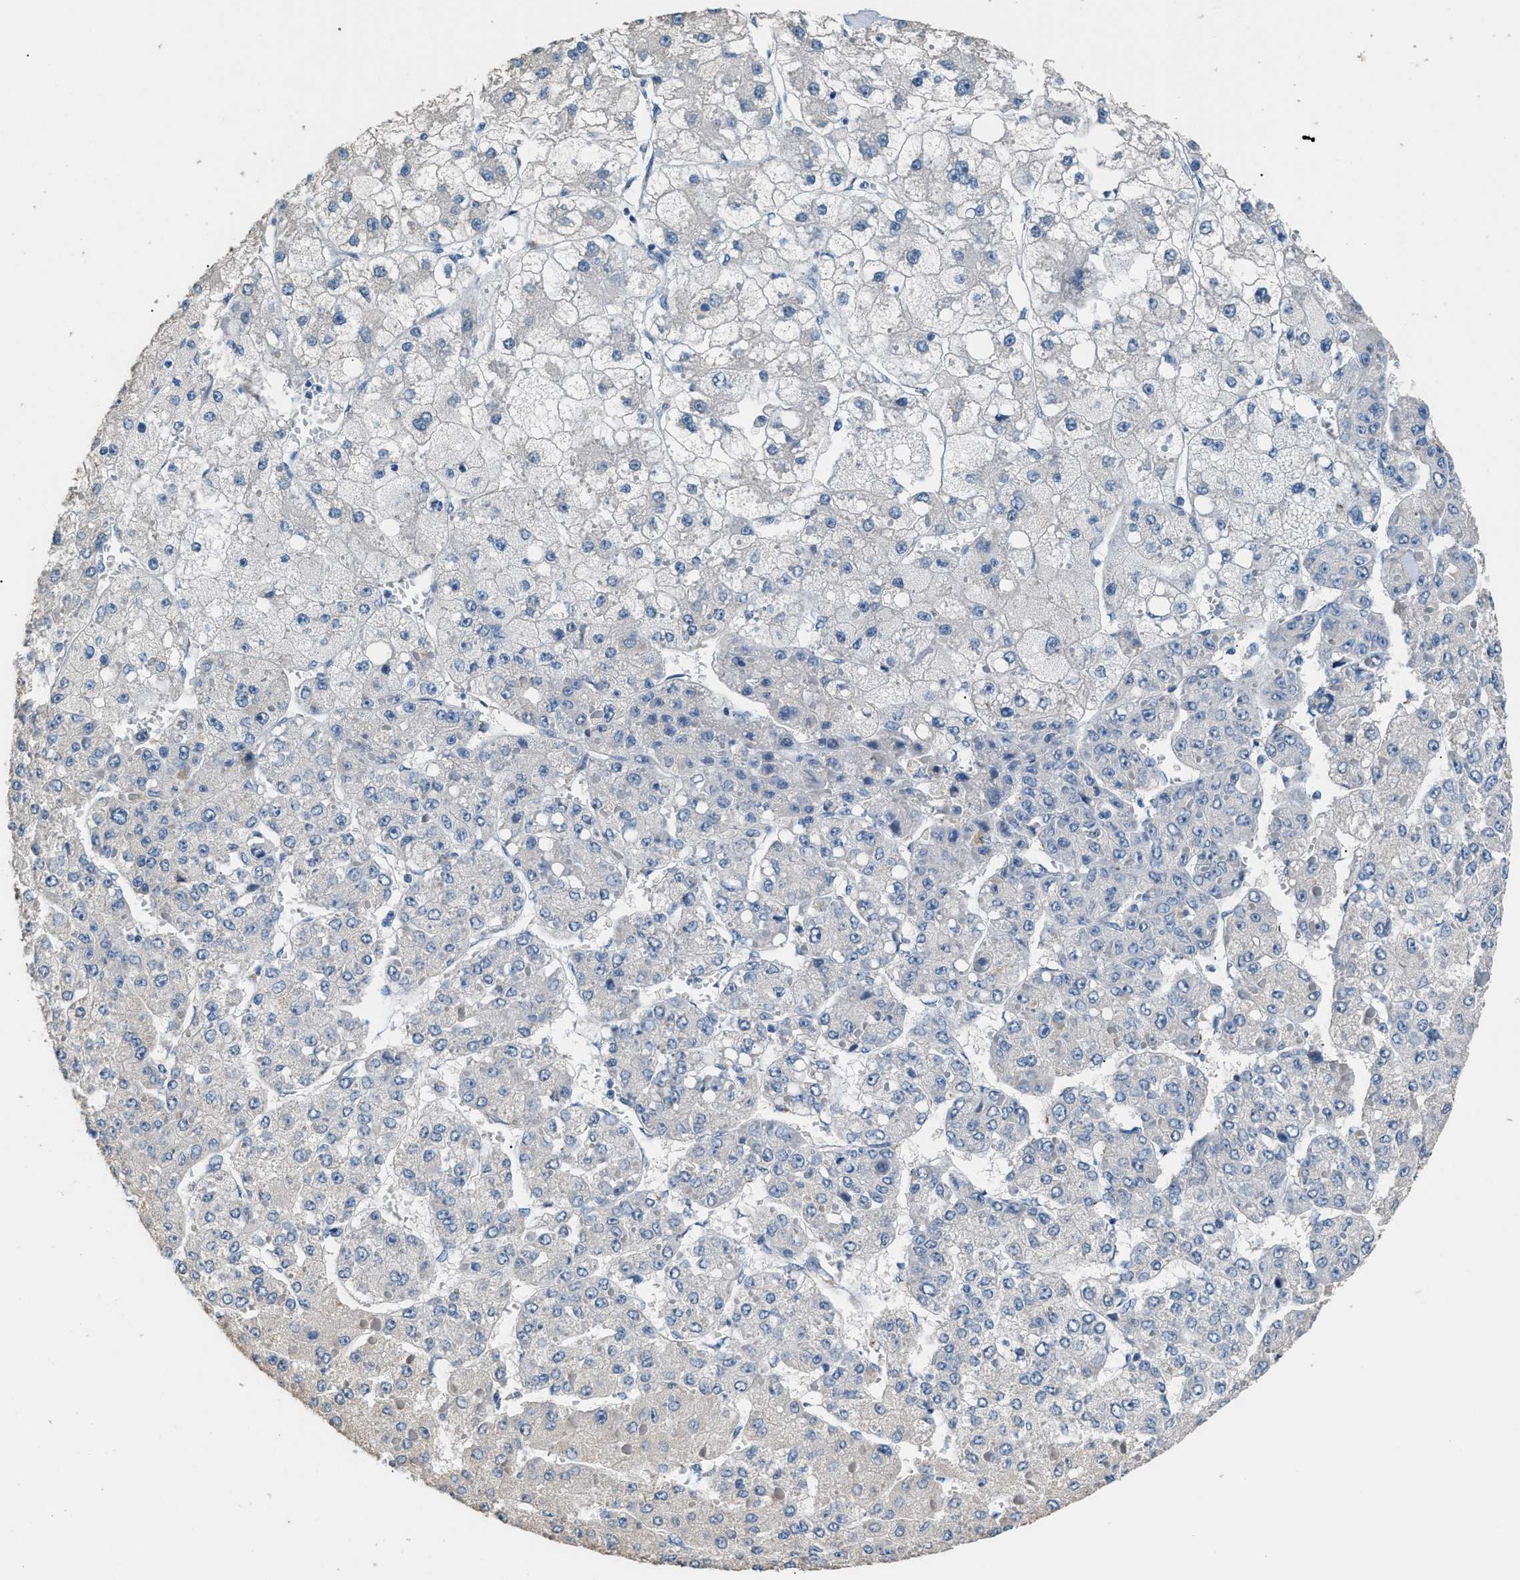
{"staining": {"intensity": "negative", "quantity": "none", "location": "none"}, "tissue": "liver cancer", "cell_type": "Tumor cells", "image_type": "cancer", "snomed": [{"axis": "morphology", "description": "Carcinoma, Hepatocellular, NOS"}, {"axis": "topography", "description": "Liver"}], "caption": "High magnification brightfield microscopy of liver hepatocellular carcinoma stained with DAB (brown) and counterstained with hematoxylin (blue): tumor cells show no significant staining.", "gene": "GOLM1", "patient": {"sex": "female", "age": 73}}